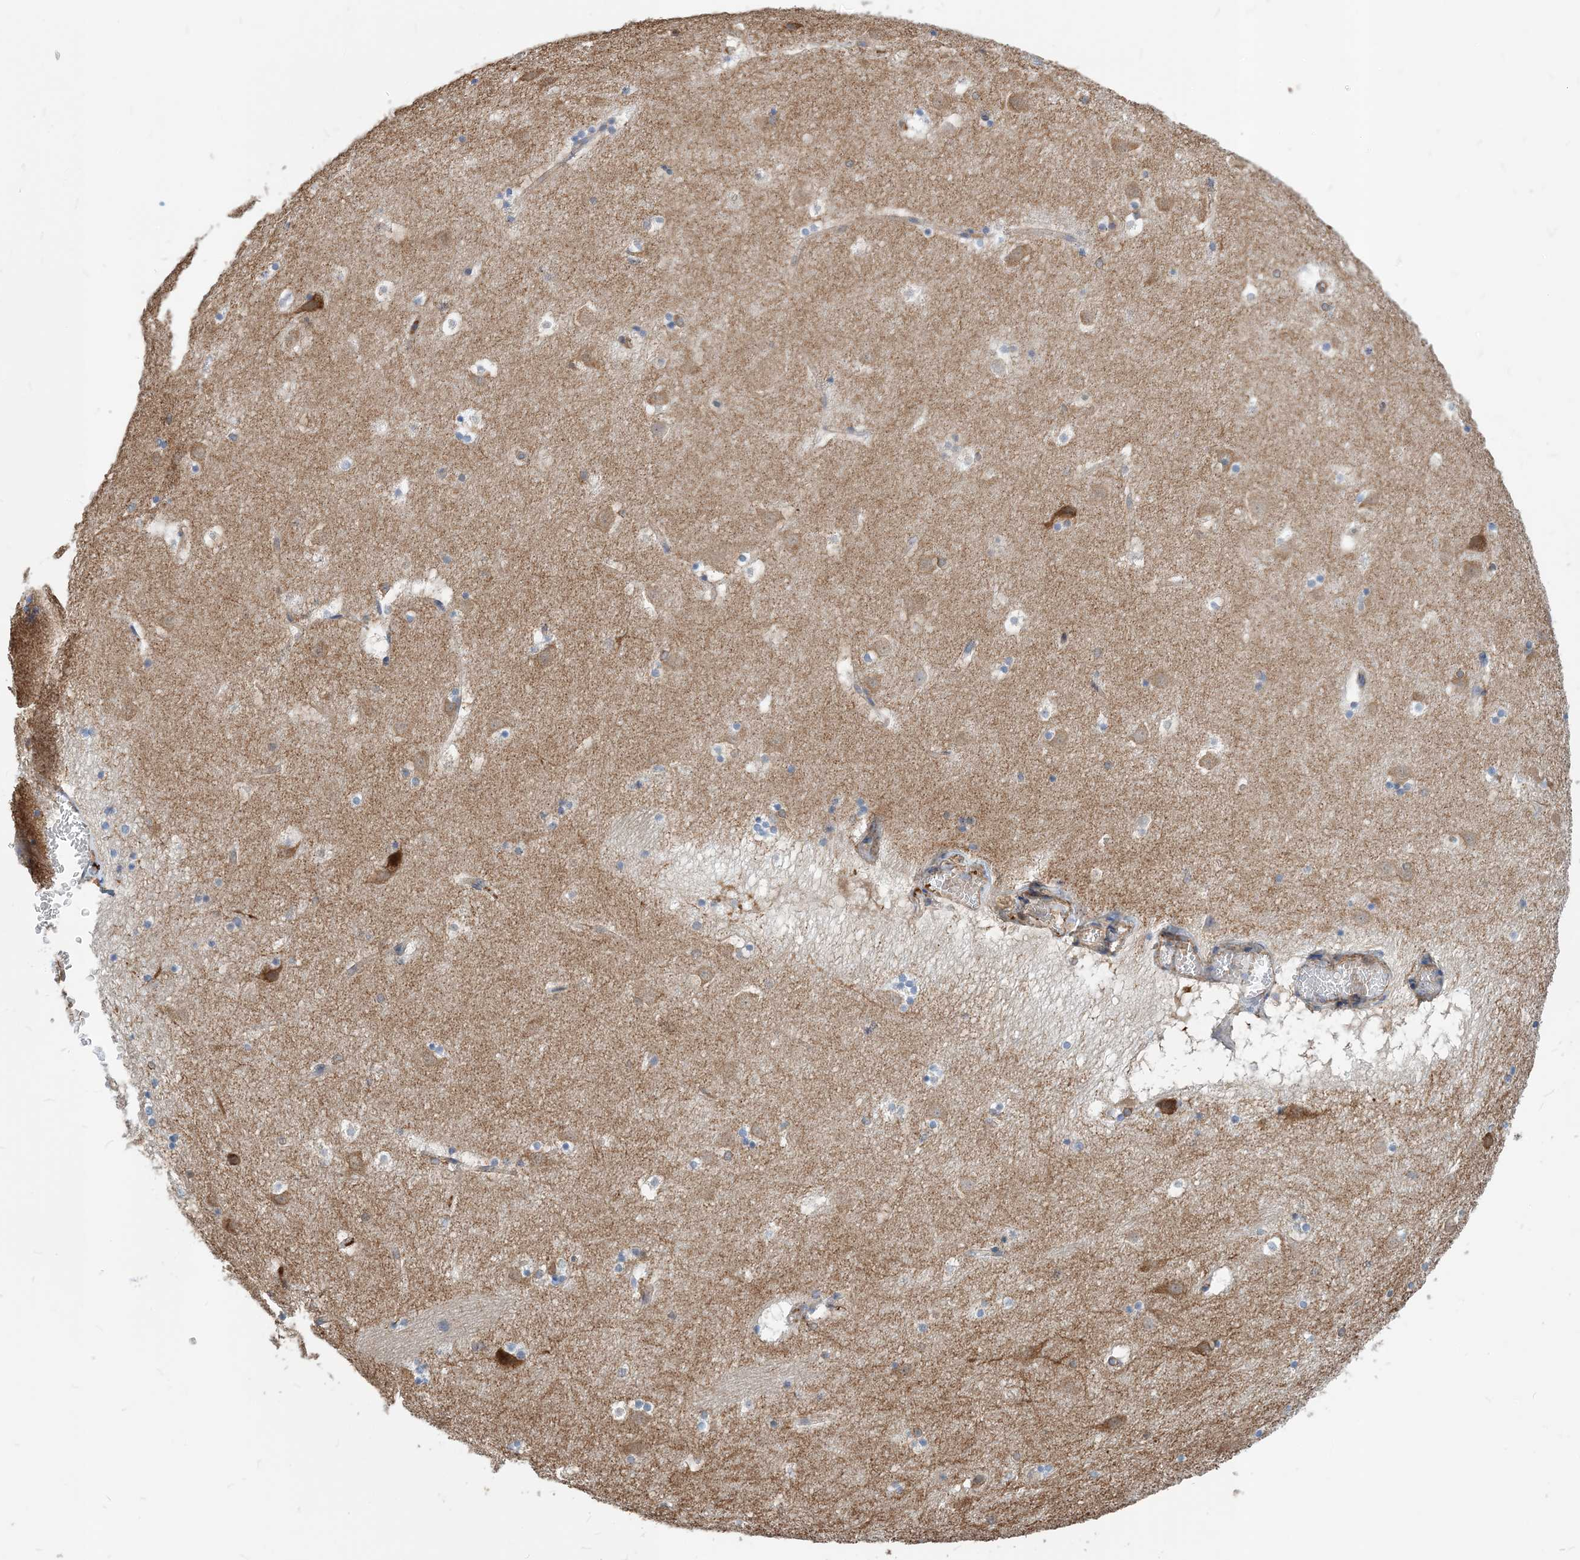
{"staining": {"intensity": "negative", "quantity": "none", "location": "none"}, "tissue": "caudate", "cell_type": "Glial cells", "image_type": "normal", "snomed": [{"axis": "morphology", "description": "Normal tissue, NOS"}, {"axis": "topography", "description": "Lateral ventricle wall"}], "caption": "Glial cells are negative for brown protein staining in unremarkable caudate. (DAB (3,3'-diaminobenzidine) IHC visualized using brightfield microscopy, high magnification).", "gene": "PARVG", "patient": {"sex": "male", "age": 45}}